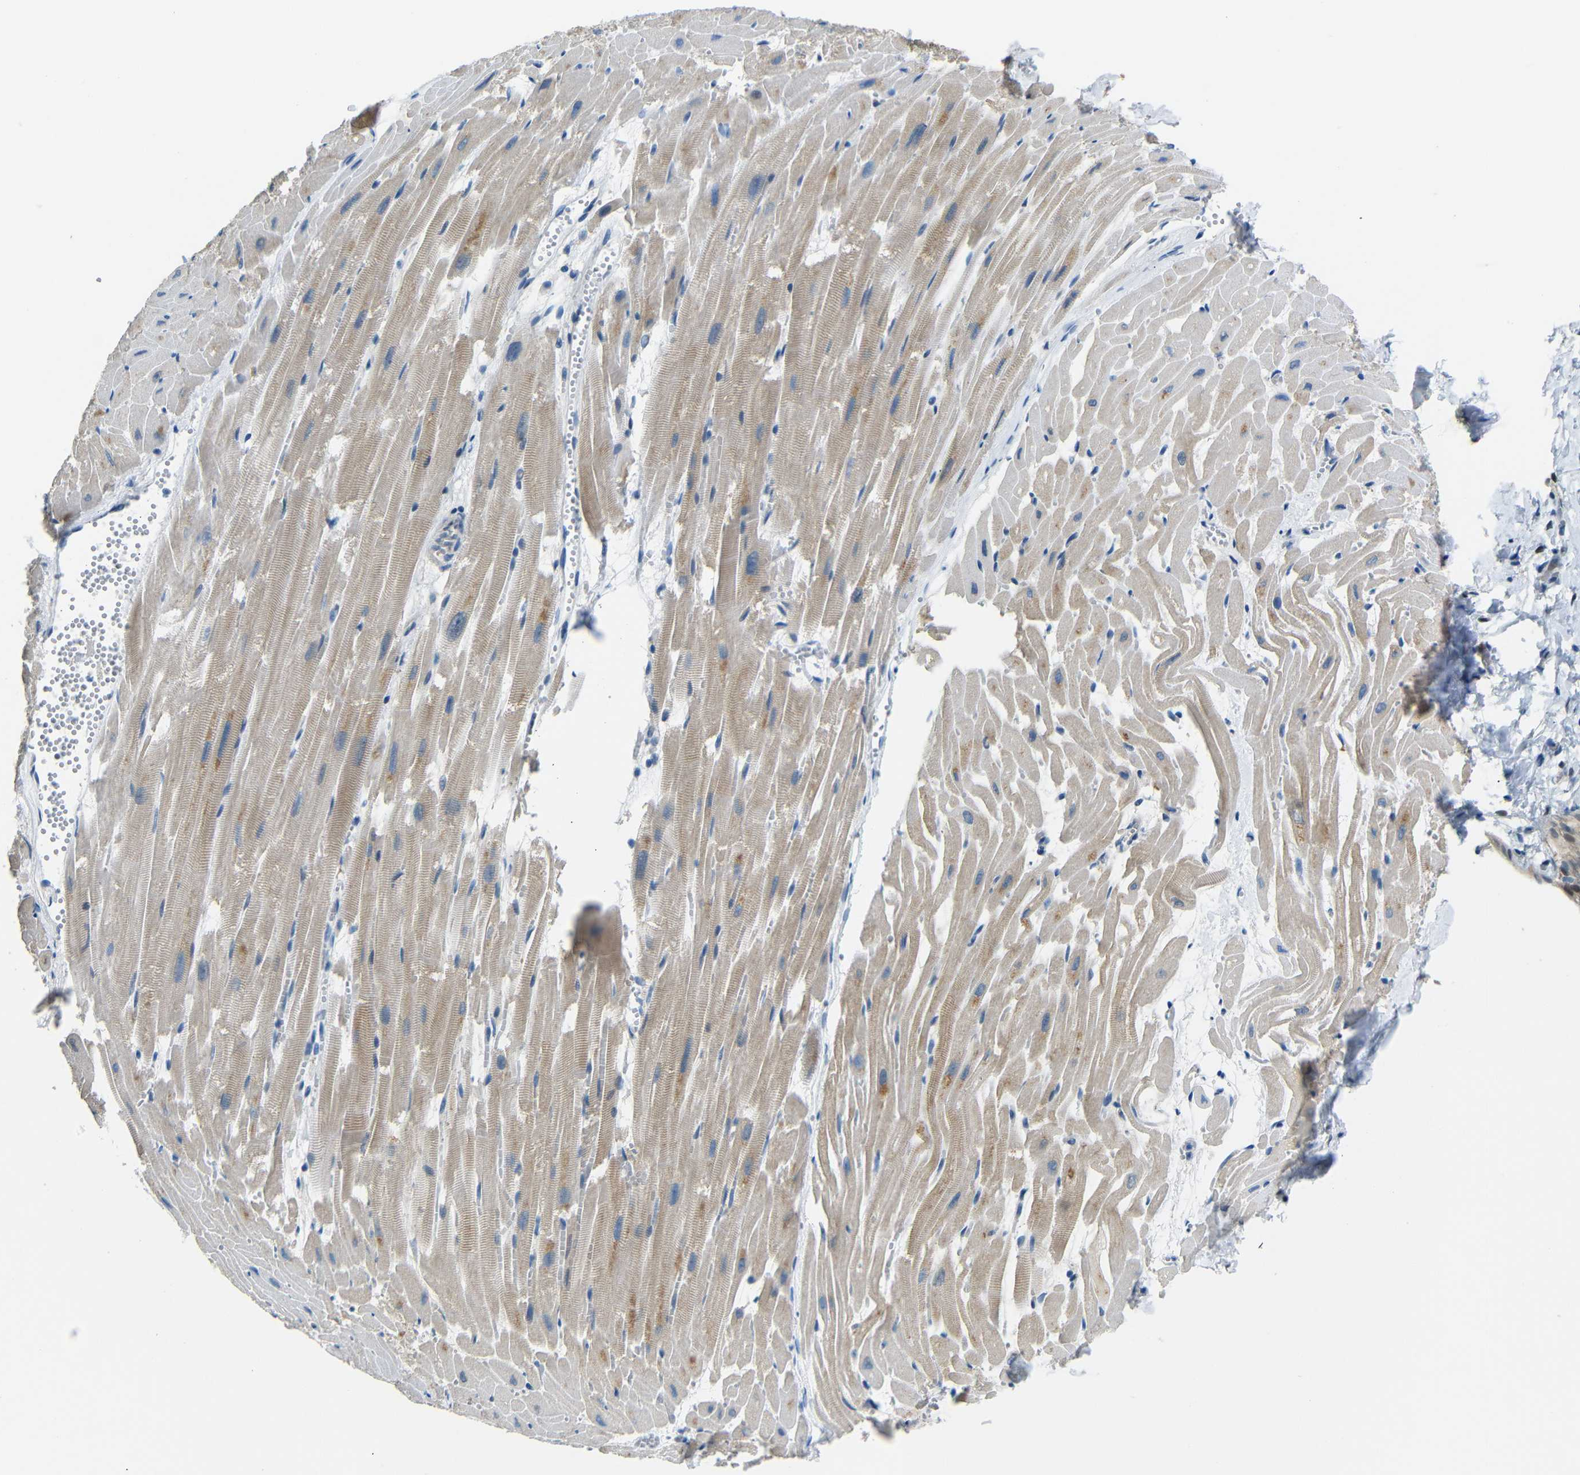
{"staining": {"intensity": "moderate", "quantity": "25%-75%", "location": "cytoplasmic/membranous"}, "tissue": "heart muscle", "cell_type": "Cardiomyocytes", "image_type": "normal", "snomed": [{"axis": "morphology", "description": "Normal tissue, NOS"}, {"axis": "topography", "description": "Heart"}], "caption": "Protein staining of unremarkable heart muscle reveals moderate cytoplasmic/membranous expression in approximately 25%-75% of cardiomyocytes.", "gene": "GPR158", "patient": {"sex": "female", "age": 19}}